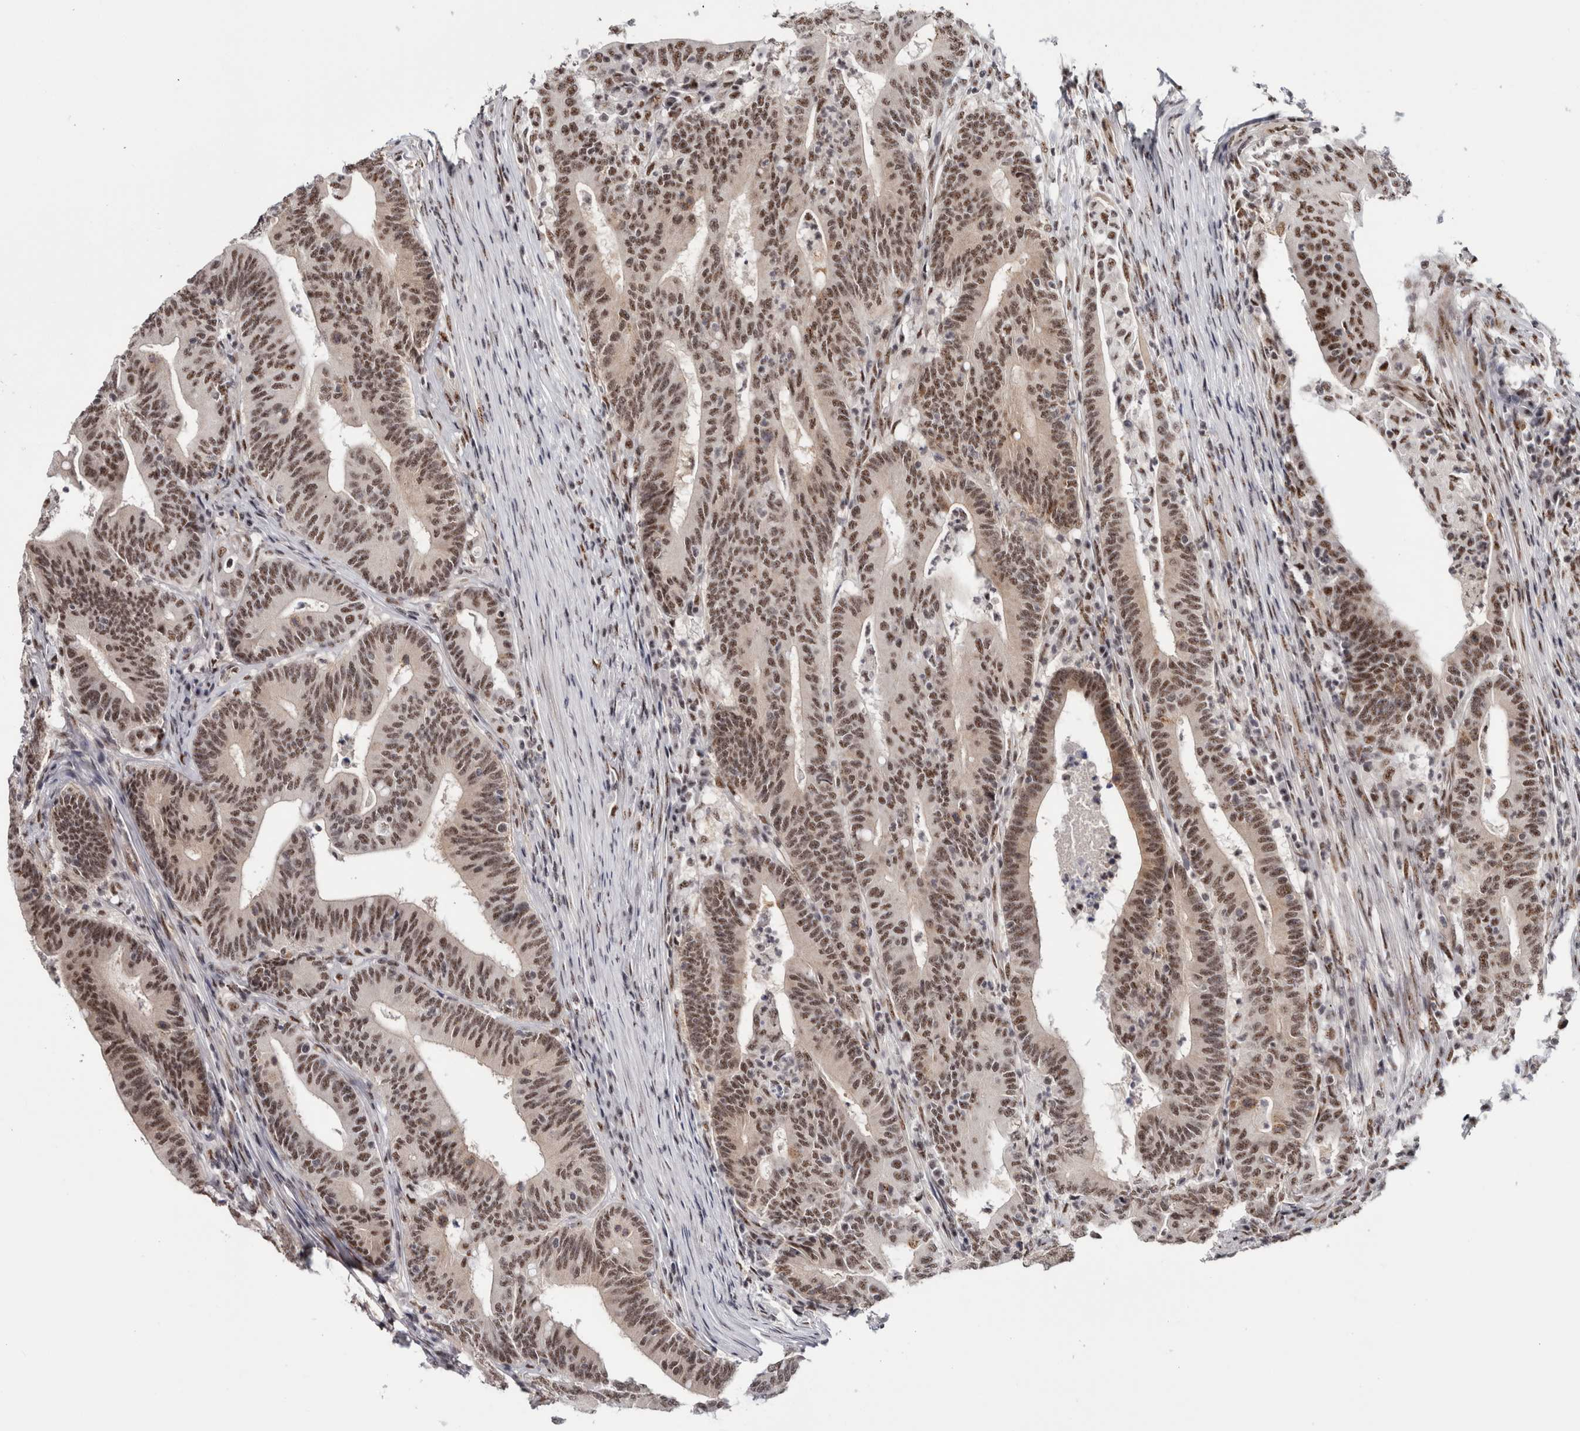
{"staining": {"intensity": "moderate", "quantity": ">75%", "location": "nuclear"}, "tissue": "colorectal cancer", "cell_type": "Tumor cells", "image_type": "cancer", "snomed": [{"axis": "morphology", "description": "Adenocarcinoma, NOS"}, {"axis": "topography", "description": "Colon"}], "caption": "Immunohistochemical staining of adenocarcinoma (colorectal) displays moderate nuclear protein positivity in about >75% of tumor cells. The protein of interest is stained brown, and the nuclei are stained in blue (DAB (3,3'-diaminobenzidine) IHC with brightfield microscopy, high magnification).", "gene": "MKNK1", "patient": {"sex": "female", "age": 66}}